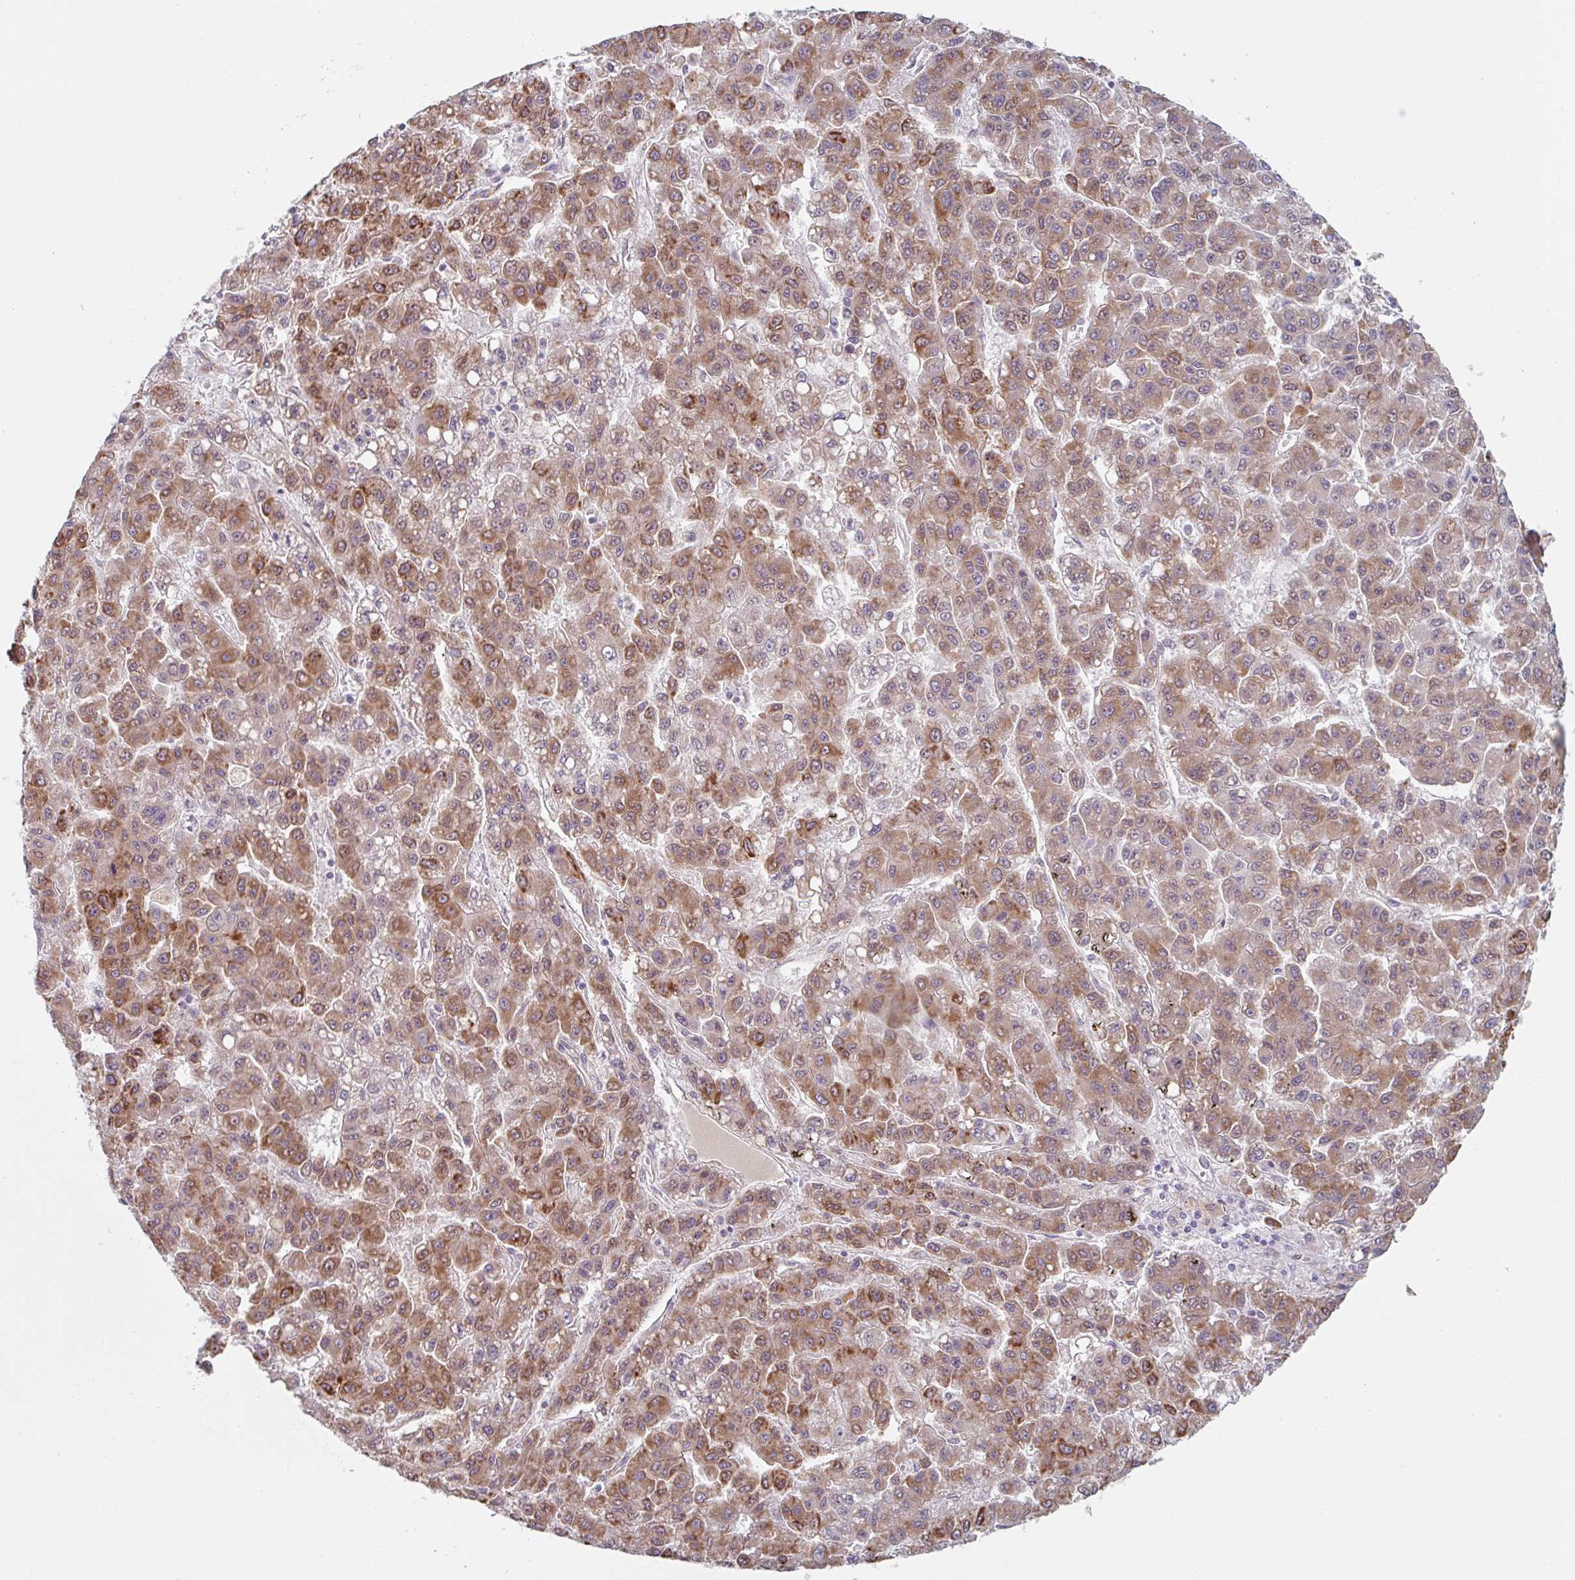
{"staining": {"intensity": "moderate", "quantity": ">75%", "location": "cytoplasmic/membranous"}, "tissue": "liver cancer", "cell_type": "Tumor cells", "image_type": "cancer", "snomed": [{"axis": "morphology", "description": "Carcinoma, Hepatocellular, NOS"}, {"axis": "topography", "description": "Liver"}], "caption": "This image demonstrates liver hepatocellular carcinoma stained with immunohistochemistry (IHC) to label a protein in brown. The cytoplasmic/membranous of tumor cells show moderate positivity for the protein. Nuclei are counter-stained blue.", "gene": "TRAPPC10", "patient": {"sex": "male", "age": 70}}